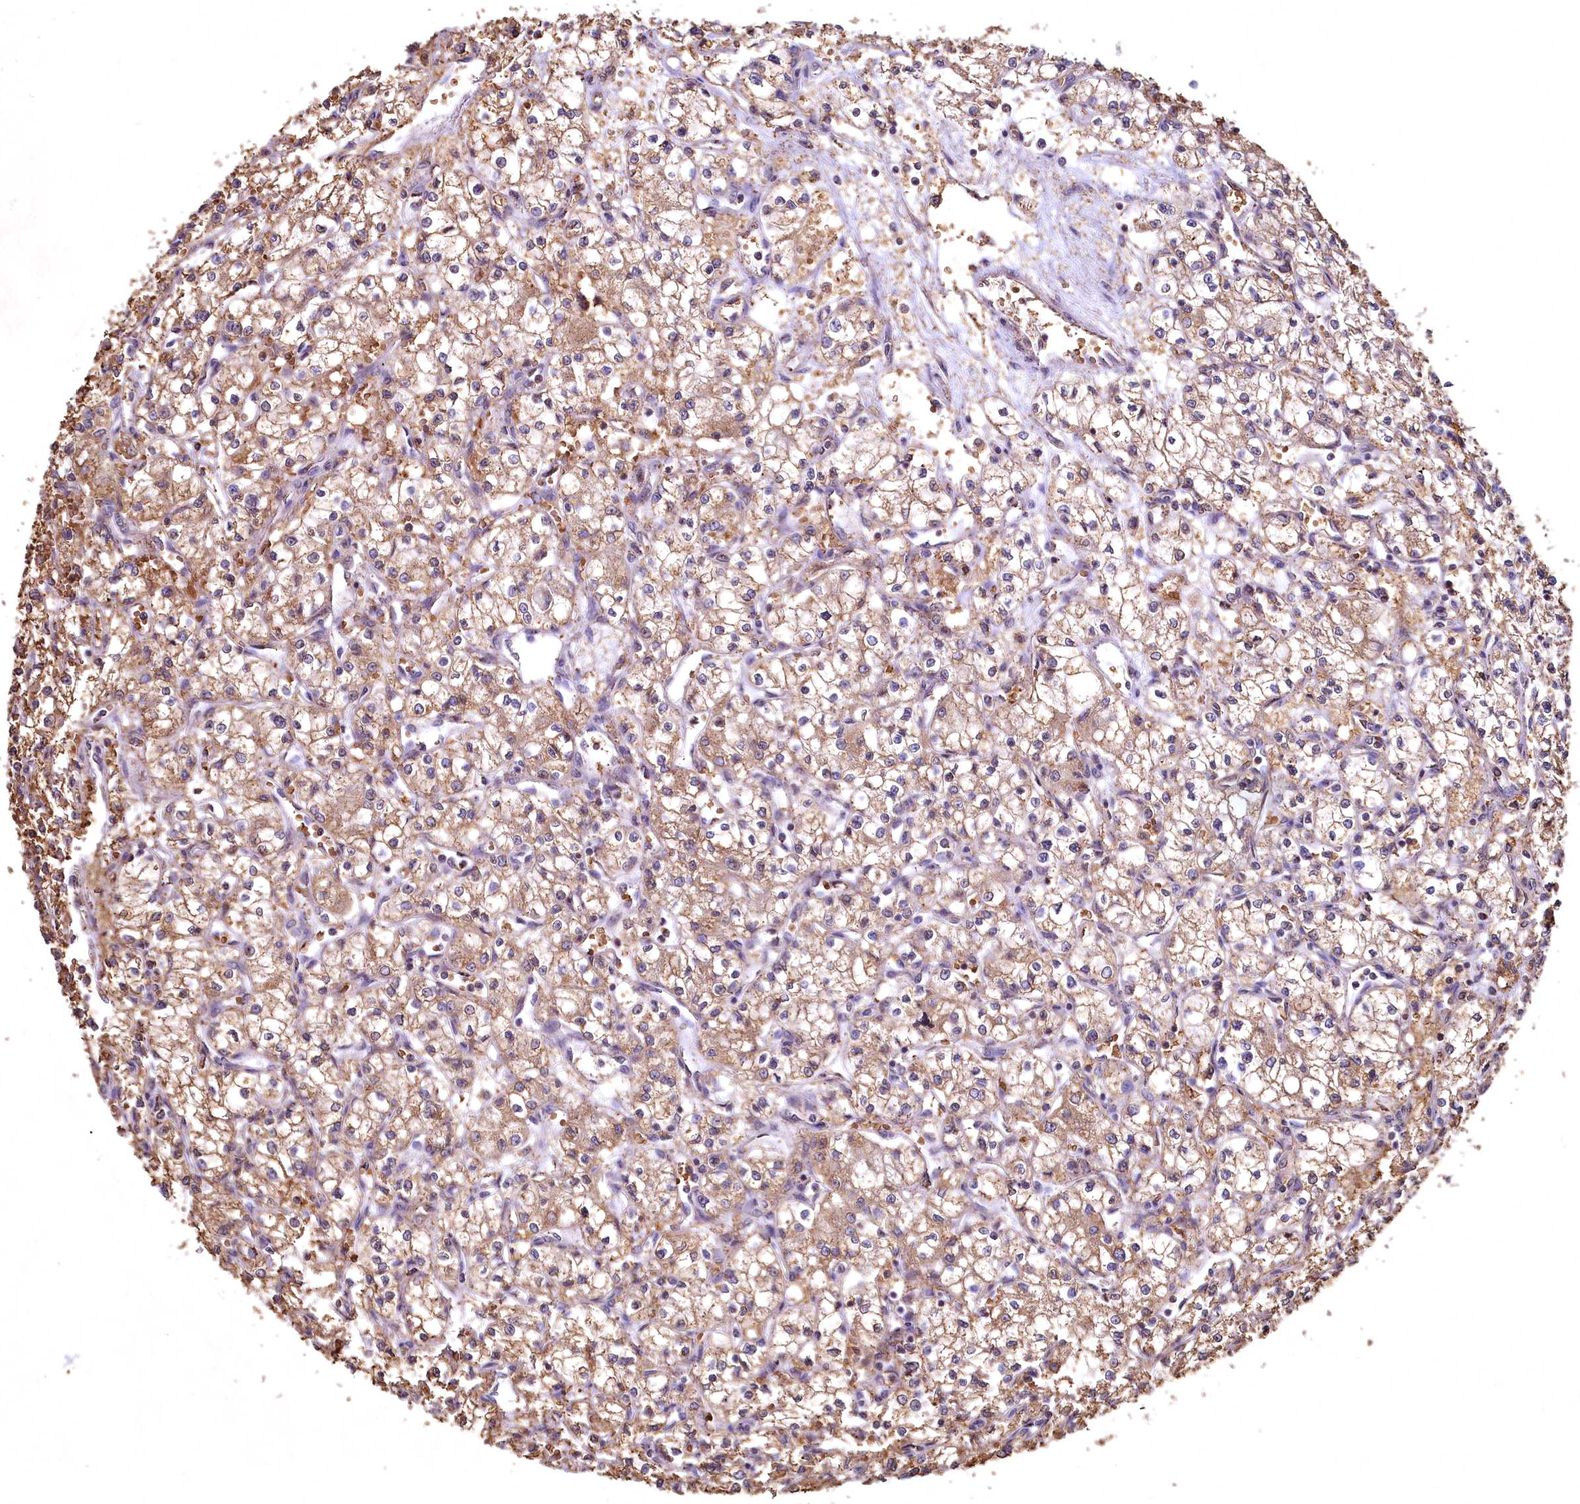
{"staining": {"intensity": "moderate", "quantity": ">75%", "location": "cytoplasmic/membranous"}, "tissue": "renal cancer", "cell_type": "Tumor cells", "image_type": "cancer", "snomed": [{"axis": "morphology", "description": "Adenocarcinoma, NOS"}, {"axis": "topography", "description": "Kidney"}], "caption": "Brown immunohistochemical staining in human renal cancer demonstrates moderate cytoplasmic/membranous staining in approximately >75% of tumor cells.", "gene": "SPTA1", "patient": {"sex": "male", "age": 59}}